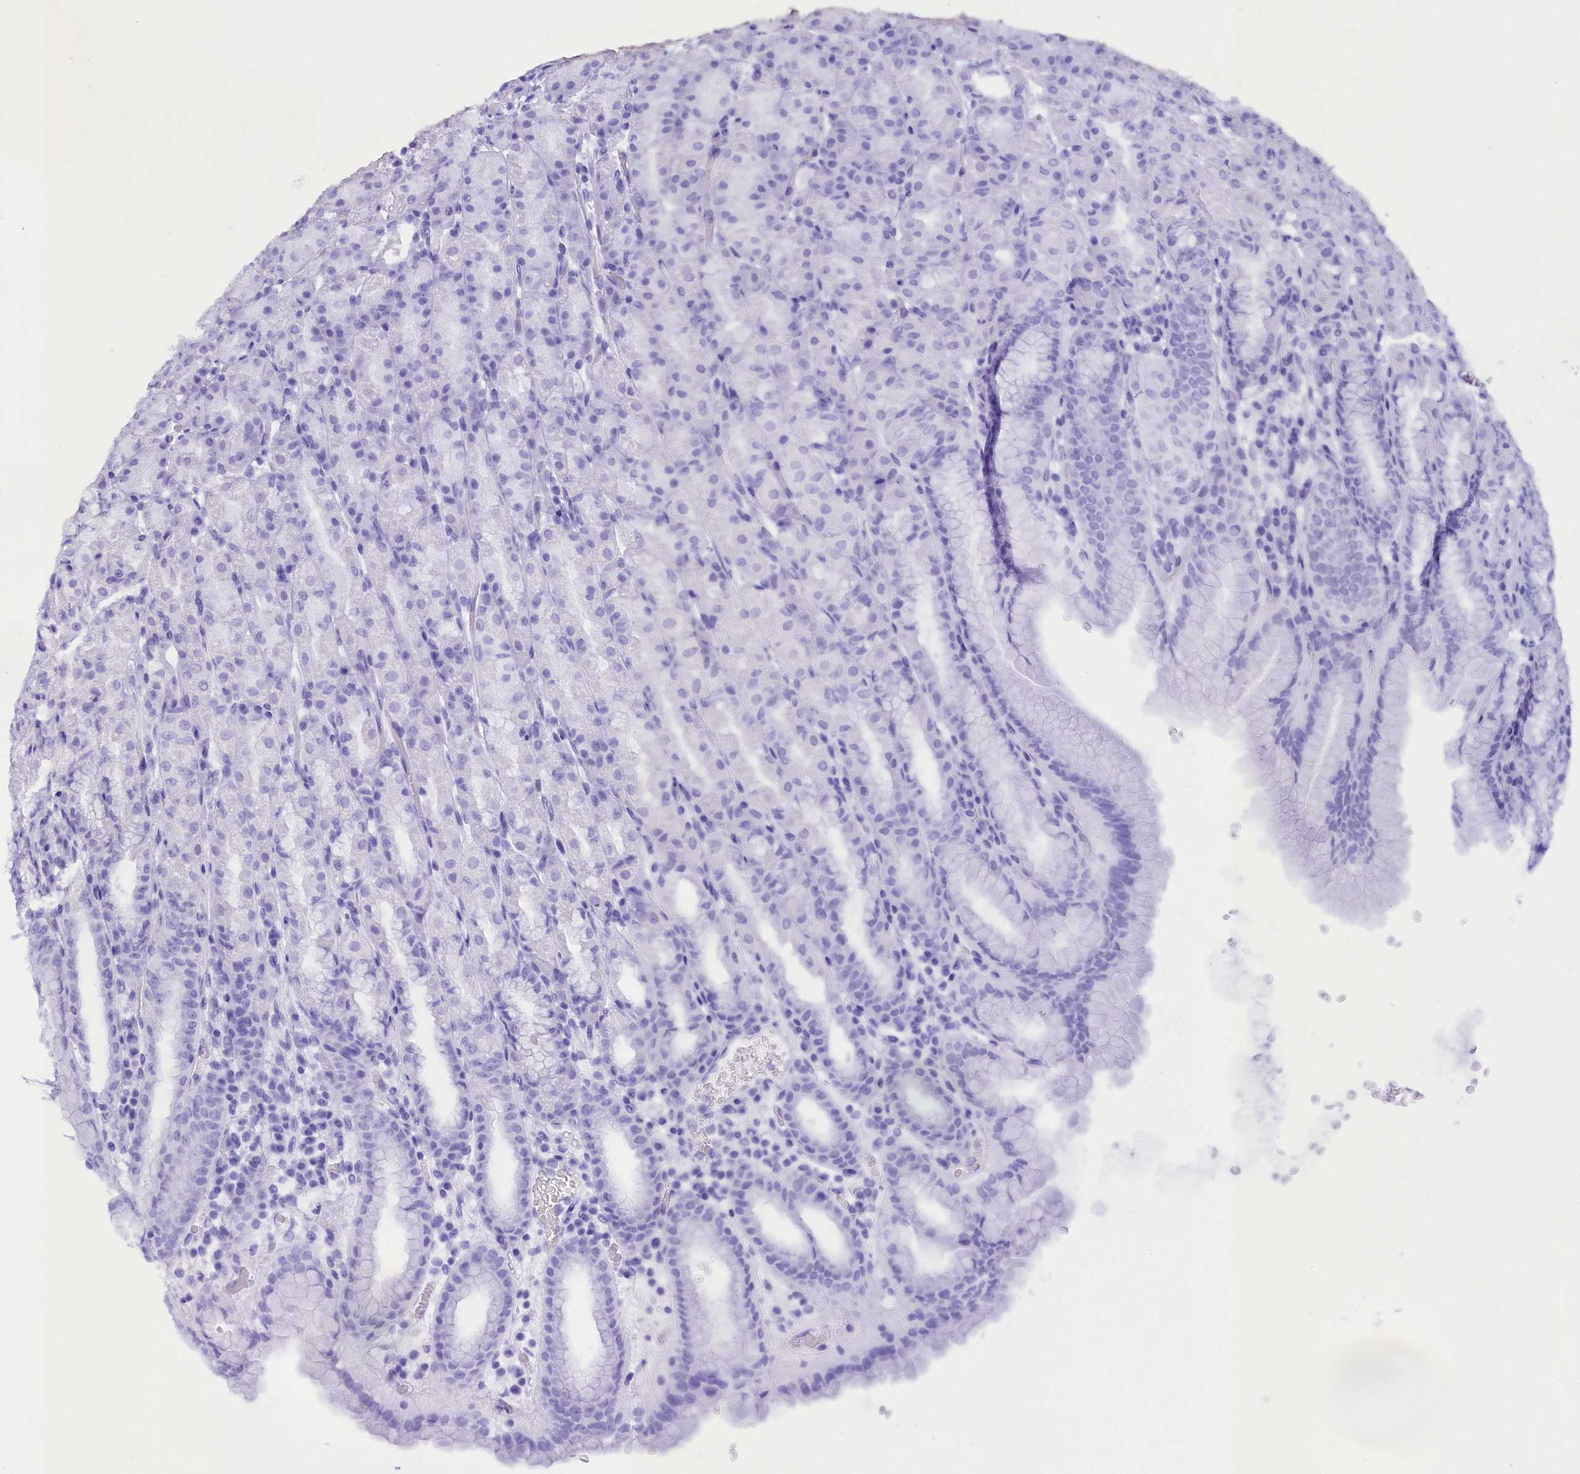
{"staining": {"intensity": "negative", "quantity": "none", "location": "none"}, "tissue": "stomach", "cell_type": "Glandular cells", "image_type": "normal", "snomed": [{"axis": "morphology", "description": "Normal tissue, NOS"}, {"axis": "topography", "description": "Stomach, upper"}], "caption": "IHC image of normal human stomach stained for a protein (brown), which demonstrates no positivity in glandular cells. (Brightfield microscopy of DAB immunohistochemistry at high magnification).", "gene": "CD99", "patient": {"sex": "male", "age": 68}}